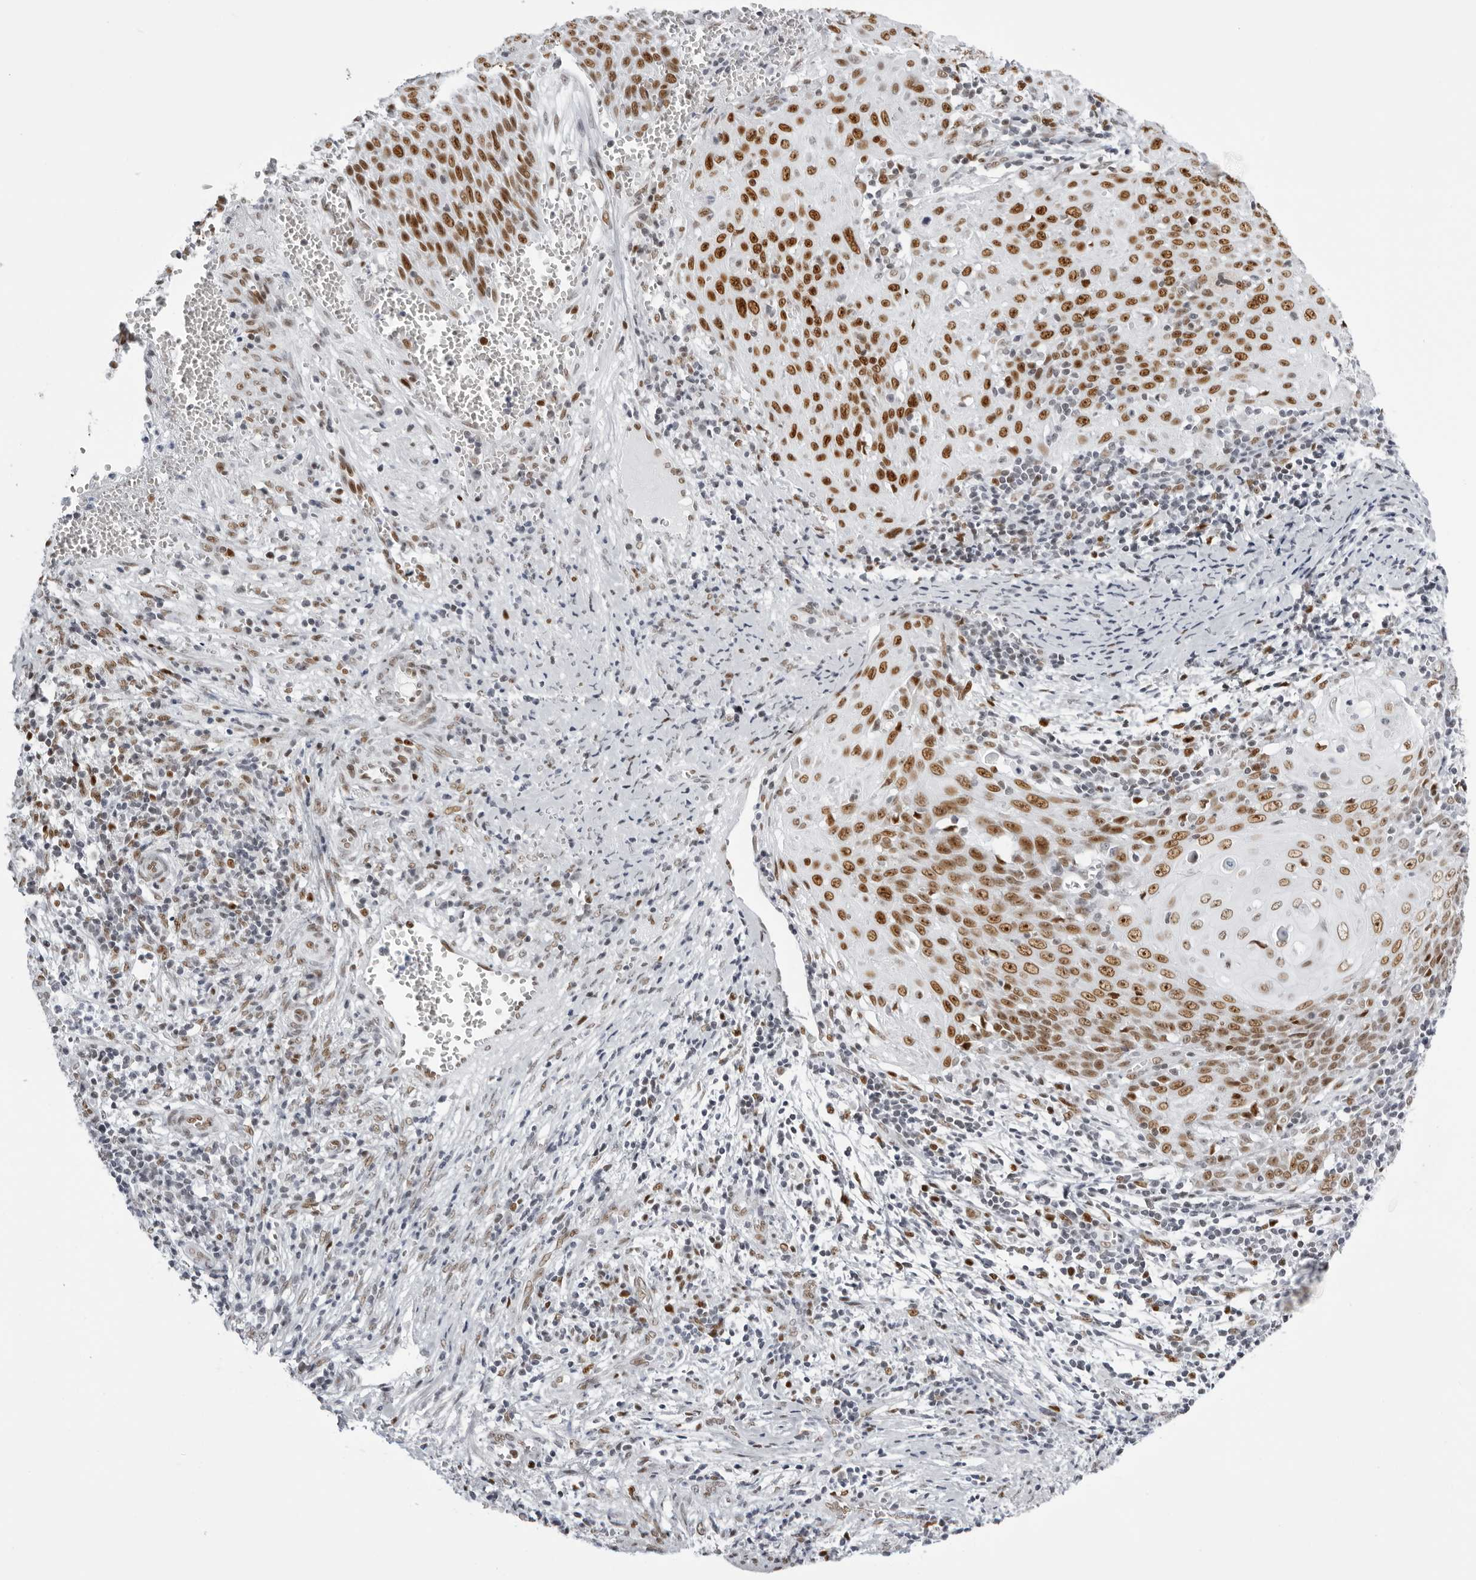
{"staining": {"intensity": "strong", "quantity": ">75%", "location": "nuclear"}, "tissue": "cervical cancer", "cell_type": "Tumor cells", "image_type": "cancer", "snomed": [{"axis": "morphology", "description": "Squamous cell carcinoma, NOS"}, {"axis": "topography", "description": "Cervix"}], "caption": "Cervical squamous cell carcinoma was stained to show a protein in brown. There is high levels of strong nuclear staining in about >75% of tumor cells.", "gene": "IRF2BP2", "patient": {"sex": "female", "age": 39}}